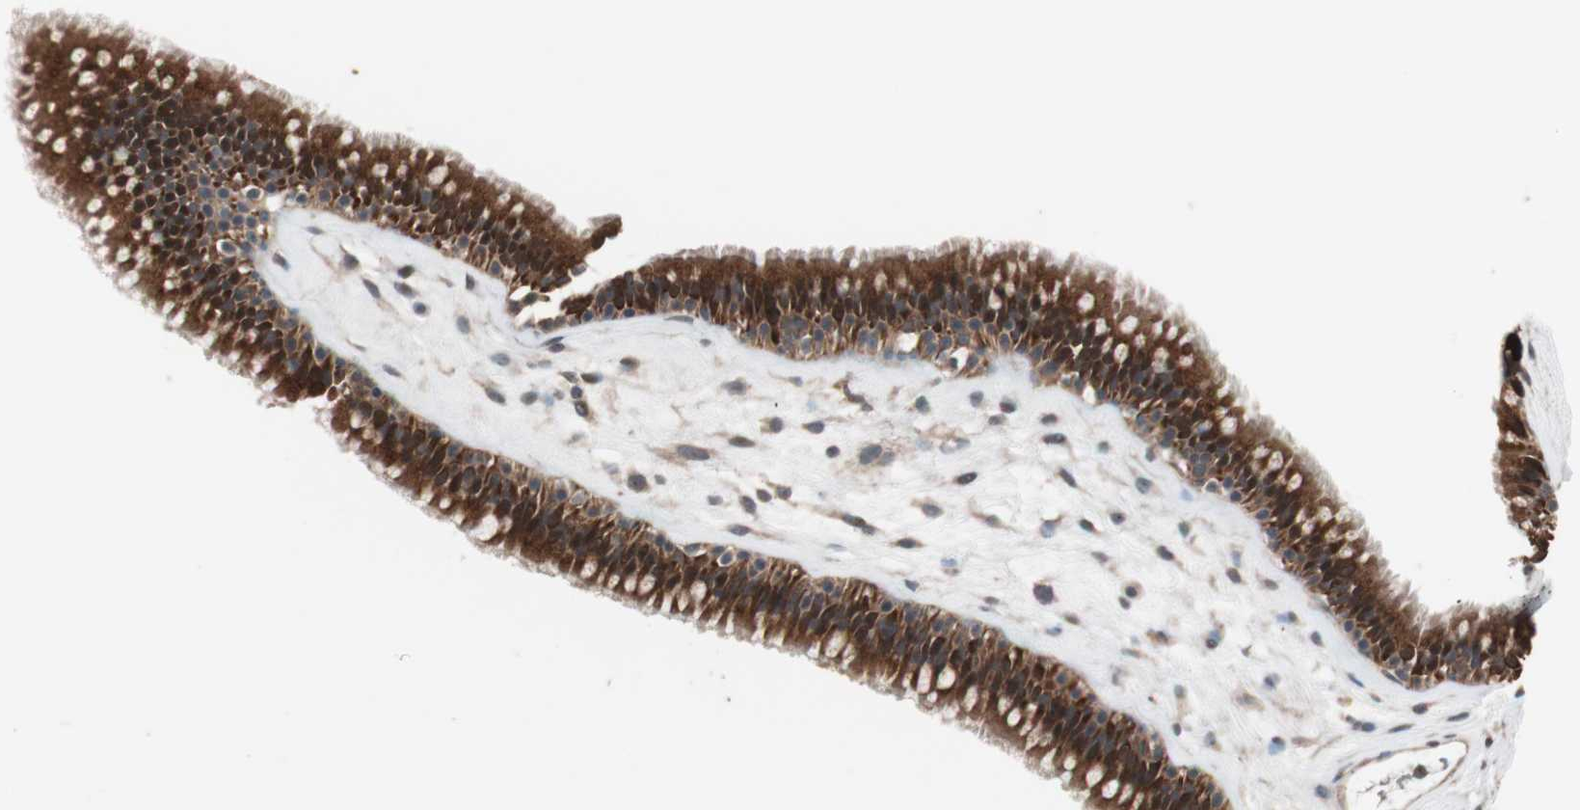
{"staining": {"intensity": "strong", "quantity": ">75%", "location": "cytoplasmic/membranous"}, "tissue": "nasopharynx", "cell_type": "Respiratory epithelial cells", "image_type": "normal", "snomed": [{"axis": "morphology", "description": "Normal tissue, NOS"}, {"axis": "morphology", "description": "Inflammation, NOS"}, {"axis": "topography", "description": "Nasopharynx"}], "caption": "This is a micrograph of immunohistochemistry staining of benign nasopharynx, which shows strong positivity in the cytoplasmic/membranous of respiratory epithelial cells.", "gene": "FBXO5", "patient": {"sex": "male", "age": 48}}